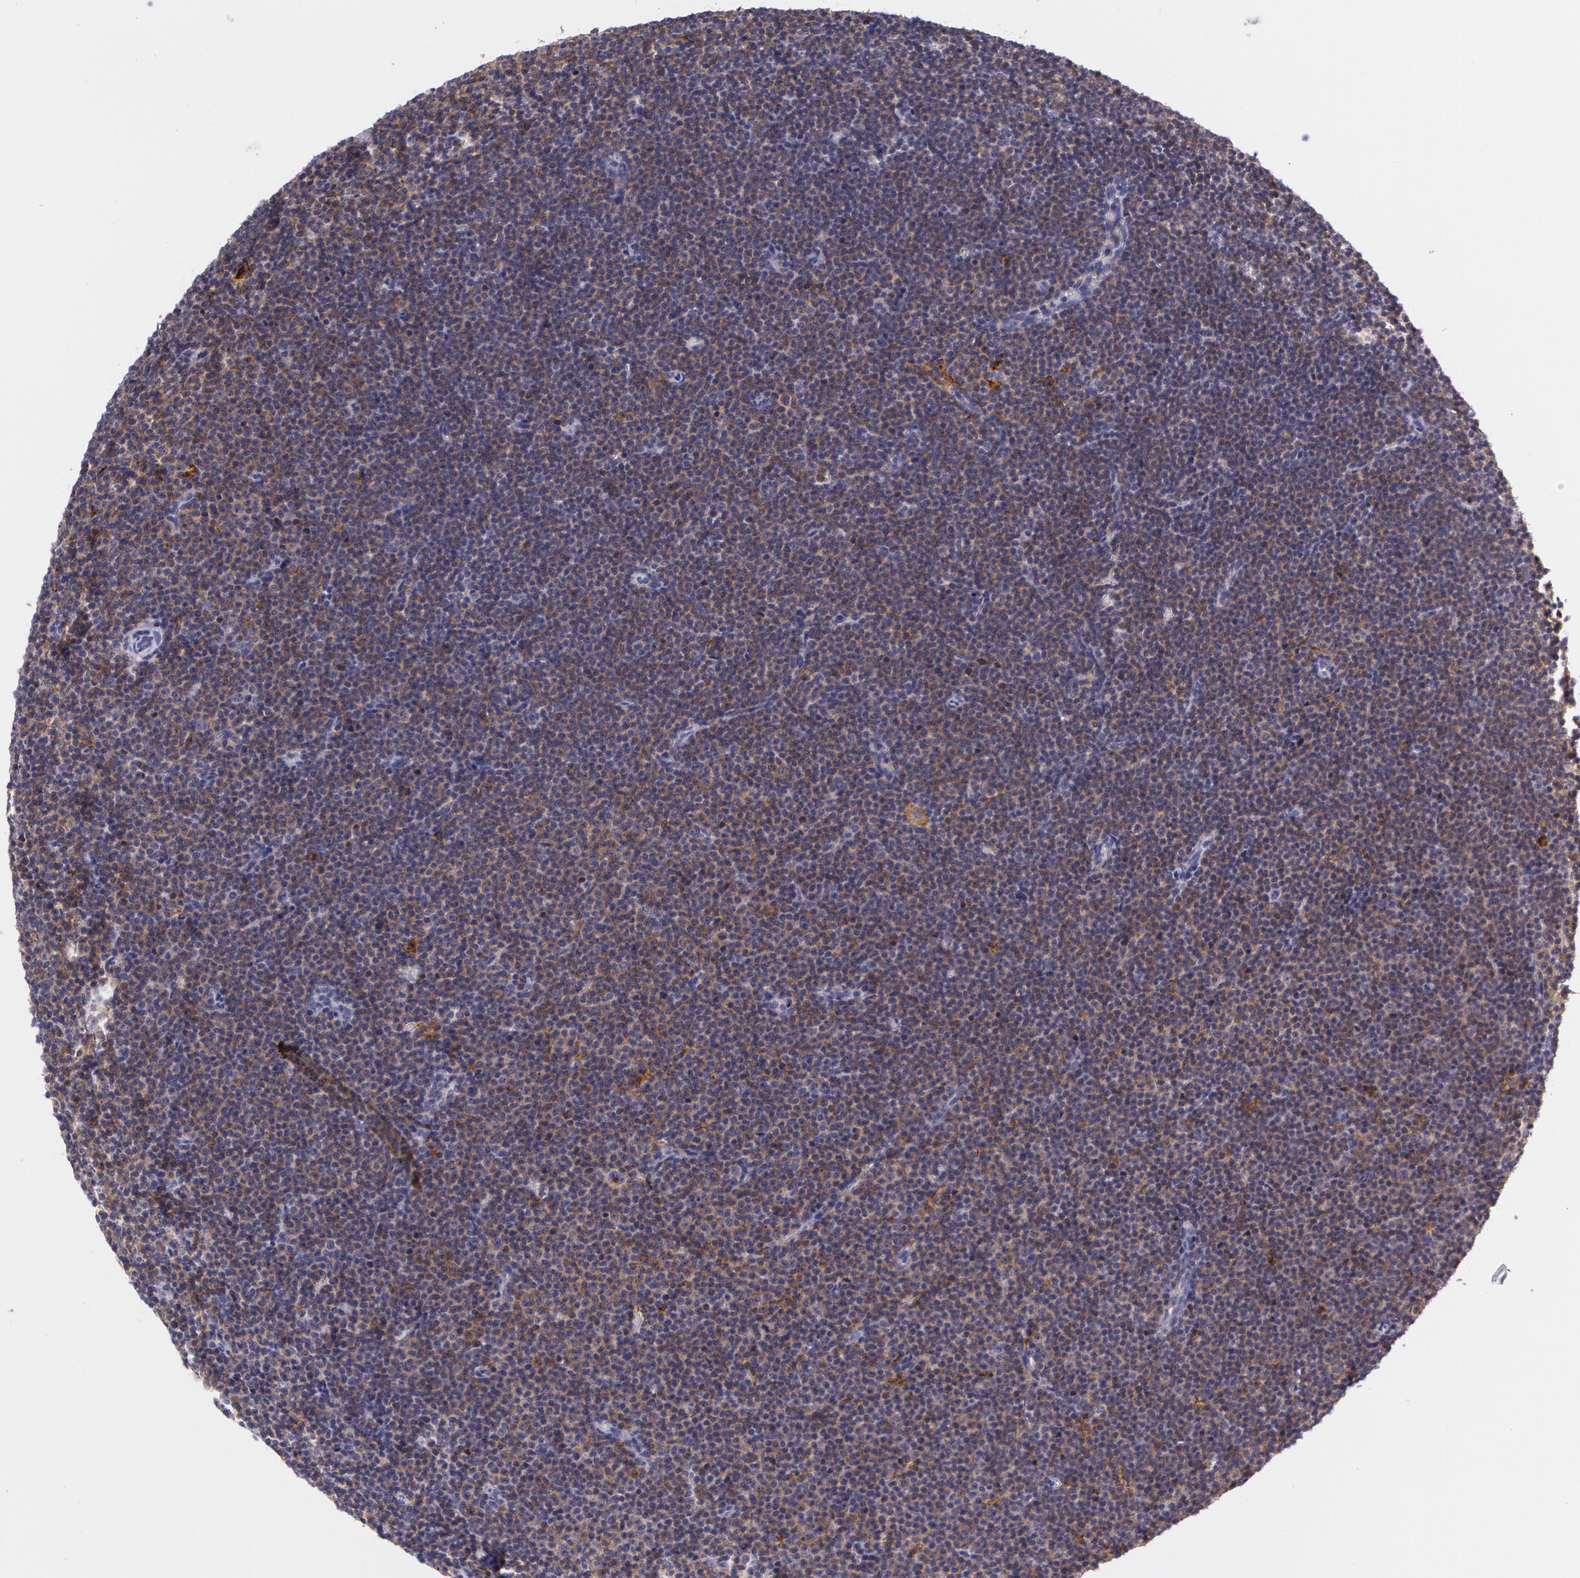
{"staining": {"intensity": "moderate", "quantity": ">75%", "location": "cytoplasmic/membranous"}, "tissue": "lymphoma", "cell_type": "Tumor cells", "image_type": "cancer", "snomed": [{"axis": "morphology", "description": "Malignant lymphoma, non-Hodgkin's type, Low grade"}, {"axis": "topography", "description": "Lymph node"}], "caption": "Human low-grade malignant lymphoma, non-Hodgkin's type stained with a brown dye reveals moderate cytoplasmic/membranous positive staining in approximately >75% of tumor cells.", "gene": "LY75", "patient": {"sex": "female", "age": 69}}